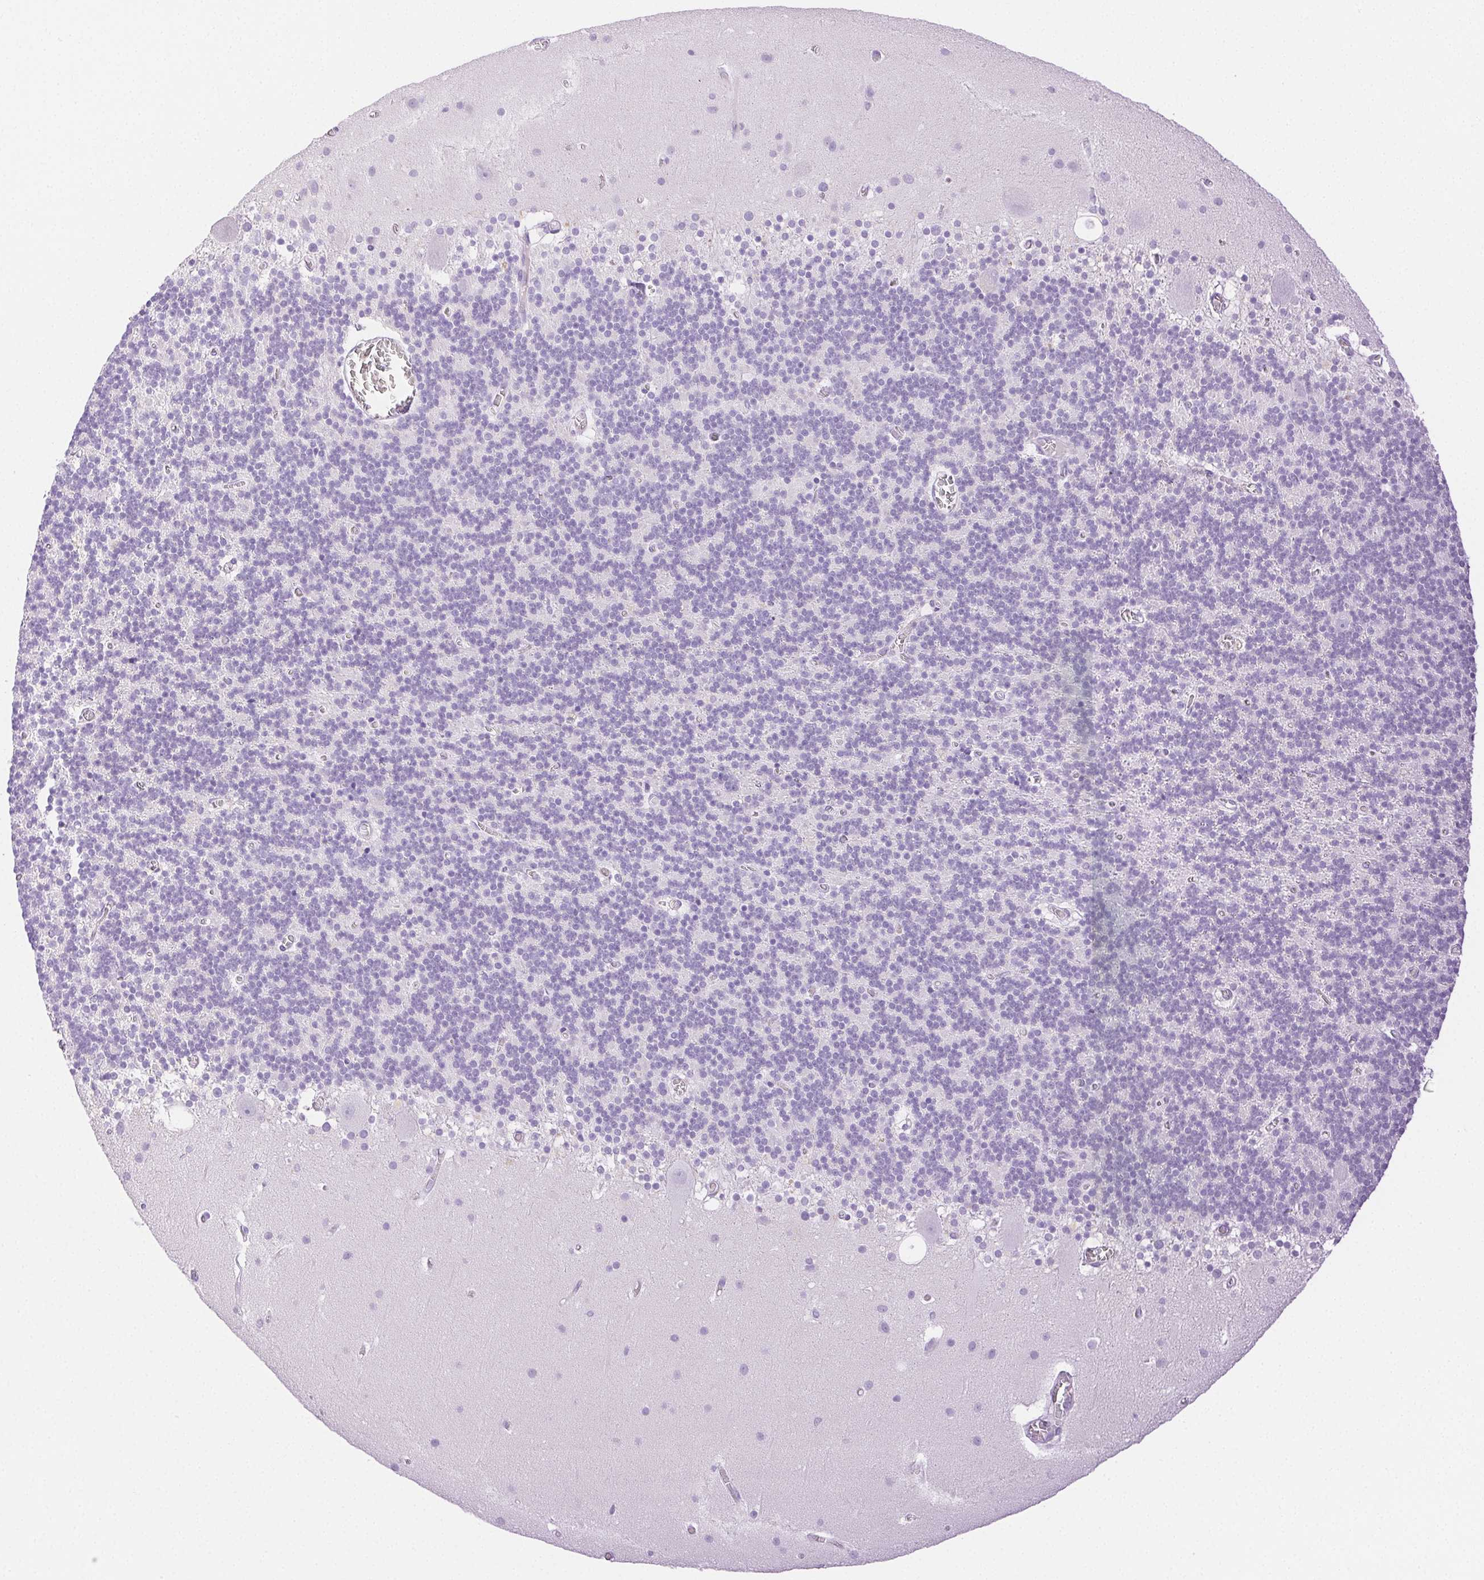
{"staining": {"intensity": "negative", "quantity": "none", "location": "none"}, "tissue": "cerebellum", "cell_type": "Cells in granular layer", "image_type": "normal", "snomed": [{"axis": "morphology", "description": "Normal tissue, NOS"}, {"axis": "topography", "description": "Cerebellum"}], "caption": "Cells in granular layer are negative for protein expression in benign human cerebellum.", "gene": "SPACA4", "patient": {"sex": "male", "age": 70}}